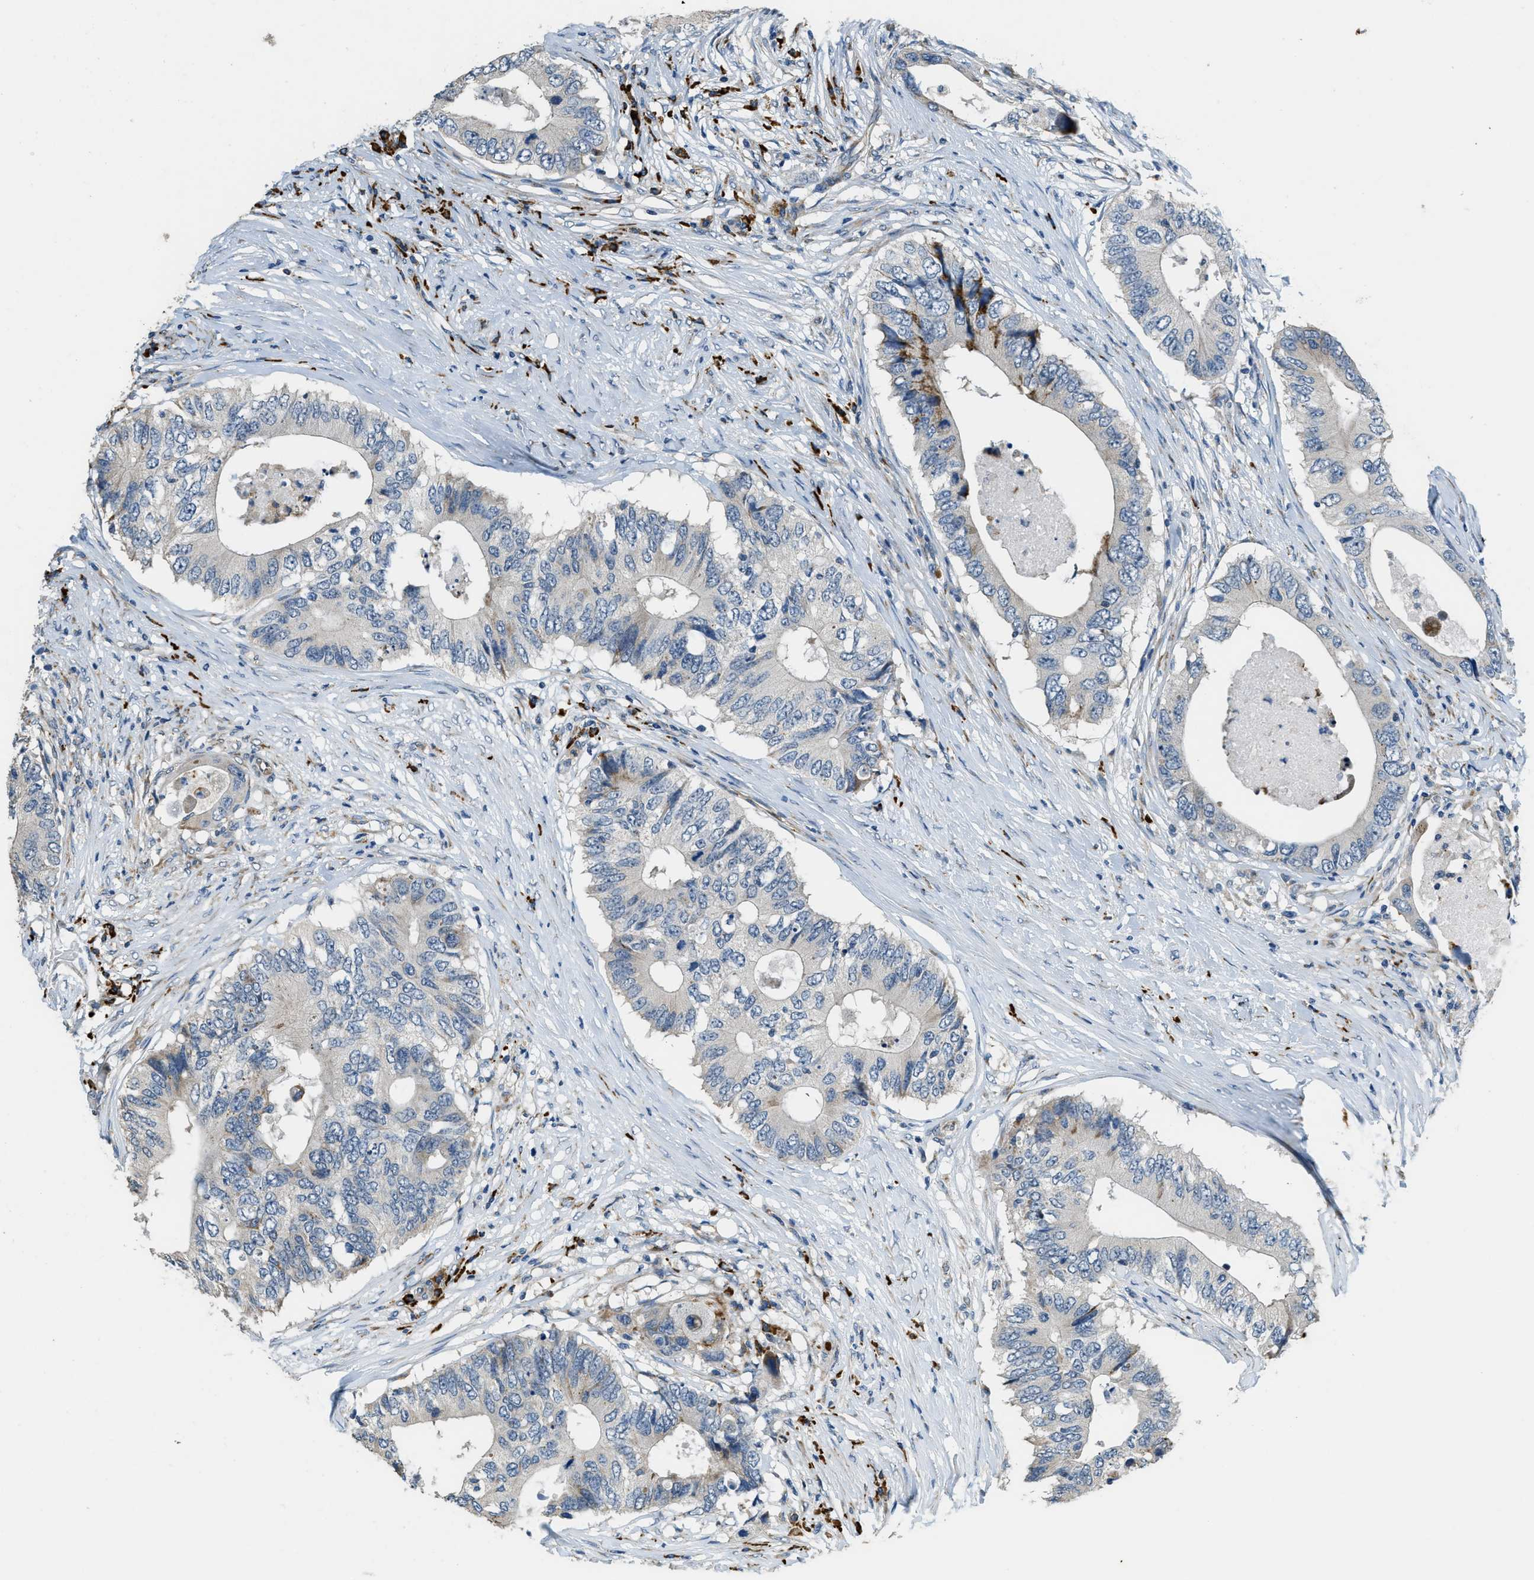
{"staining": {"intensity": "moderate", "quantity": "<25%", "location": "cytoplasmic/membranous"}, "tissue": "colorectal cancer", "cell_type": "Tumor cells", "image_type": "cancer", "snomed": [{"axis": "morphology", "description": "Adenocarcinoma, NOS"}, {"axis": "topography", "description": "Colon"}], "caption": "This histopathology image displays immunohistochemistry (IHC) staining of adenocarcinoma (colorectal), with low moderate cytoplasmic/membranous staining in approximately <25% of tumor cells.", "gene": "HERC2", "patient": {"sex": "male", "age": 71}}